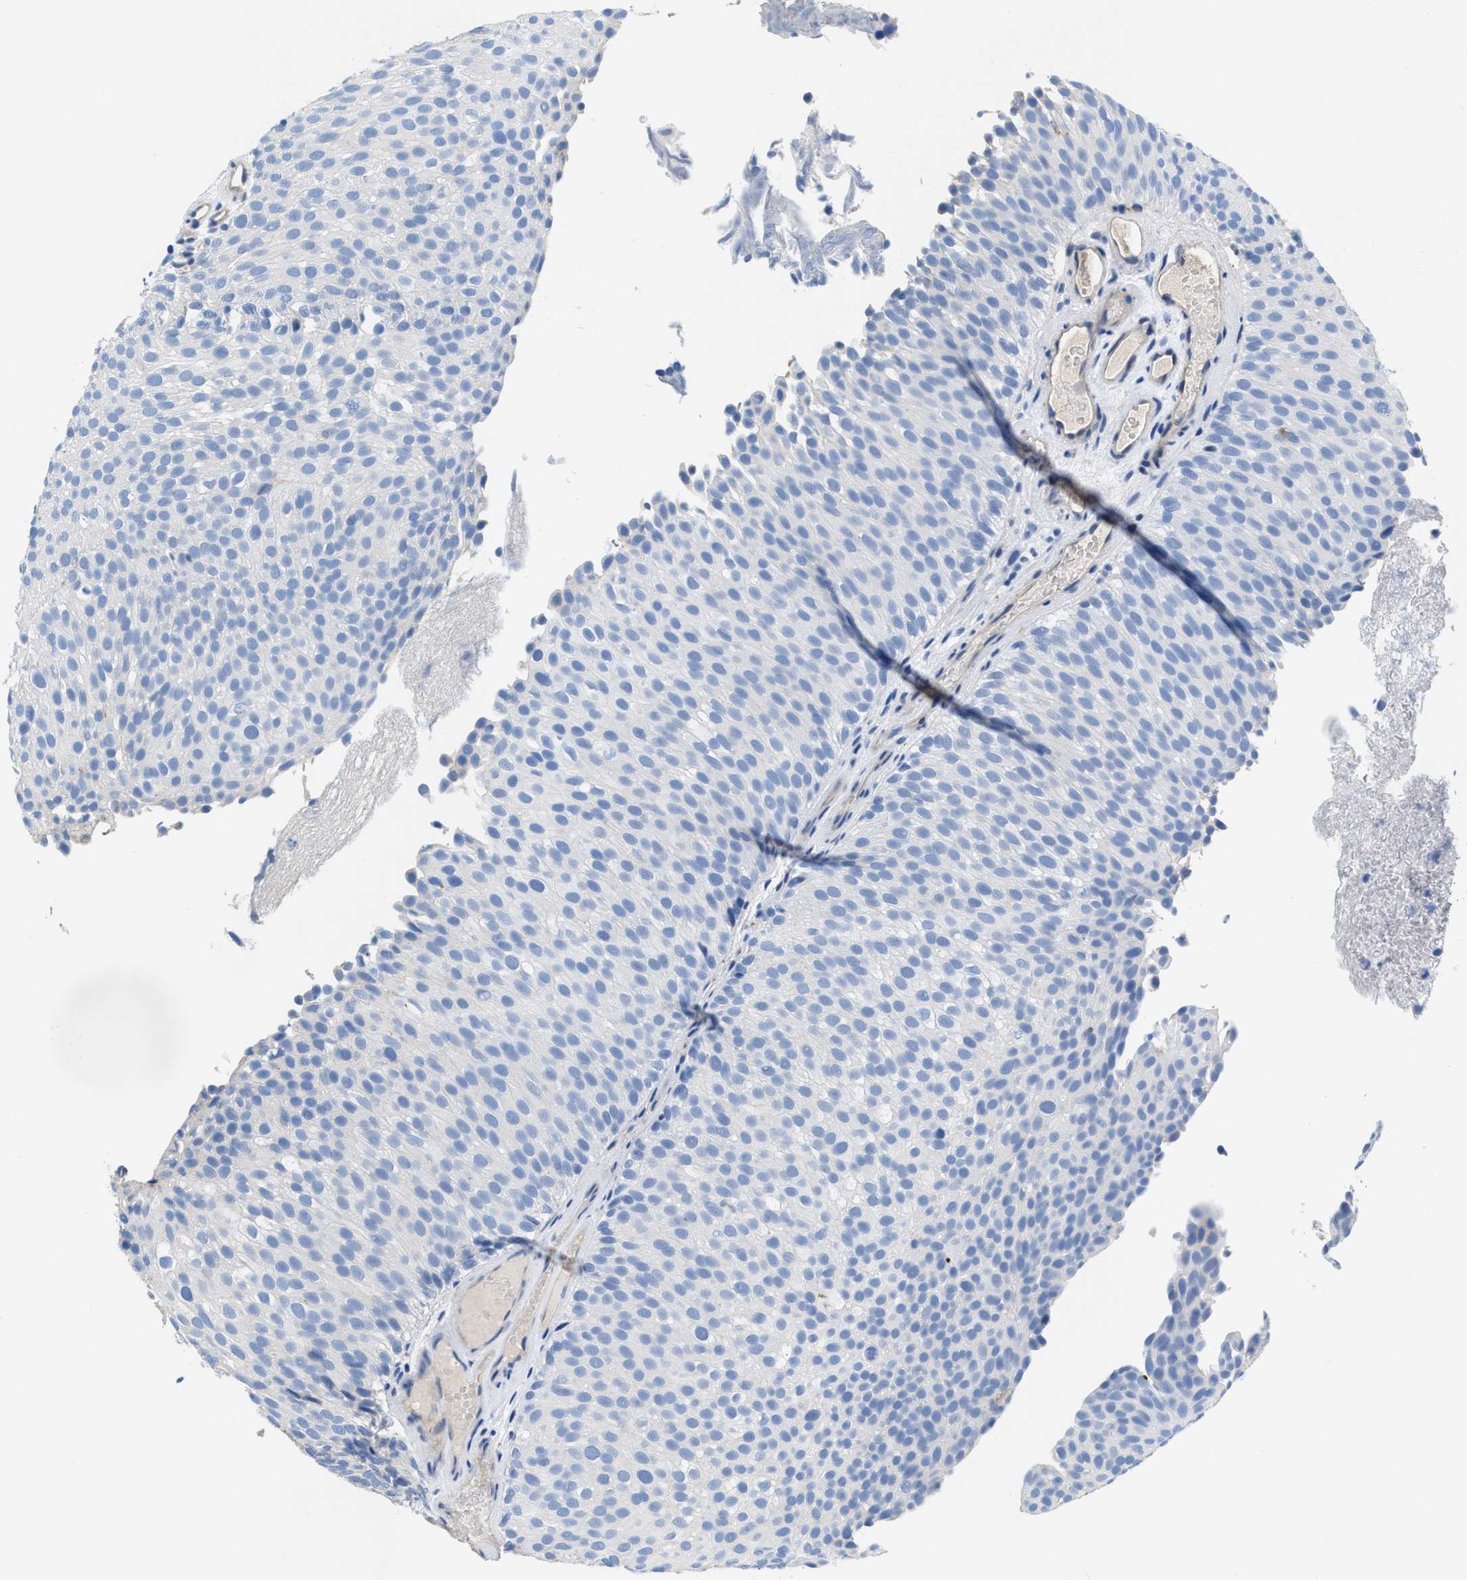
{"staining": {"intensity": "negative", "quantity": "none", "location": "none"}, "tissue": "urothelial cancer", "cell_type": "Tumor cells", "image_type": "cancer", "snomed": [{"axis": "morphology", "description": "Urothelial carcinoma, Low grade"}, {"axis": "topography", "description": "Urinary bladder"}], "caption": "Urothelial carcinoma (low-grade) was stained to show a protein in brown. There is no significant expression in tumor cells.", "gene": "SLFN13", "patient": {"sex": "male", "age": 78}}